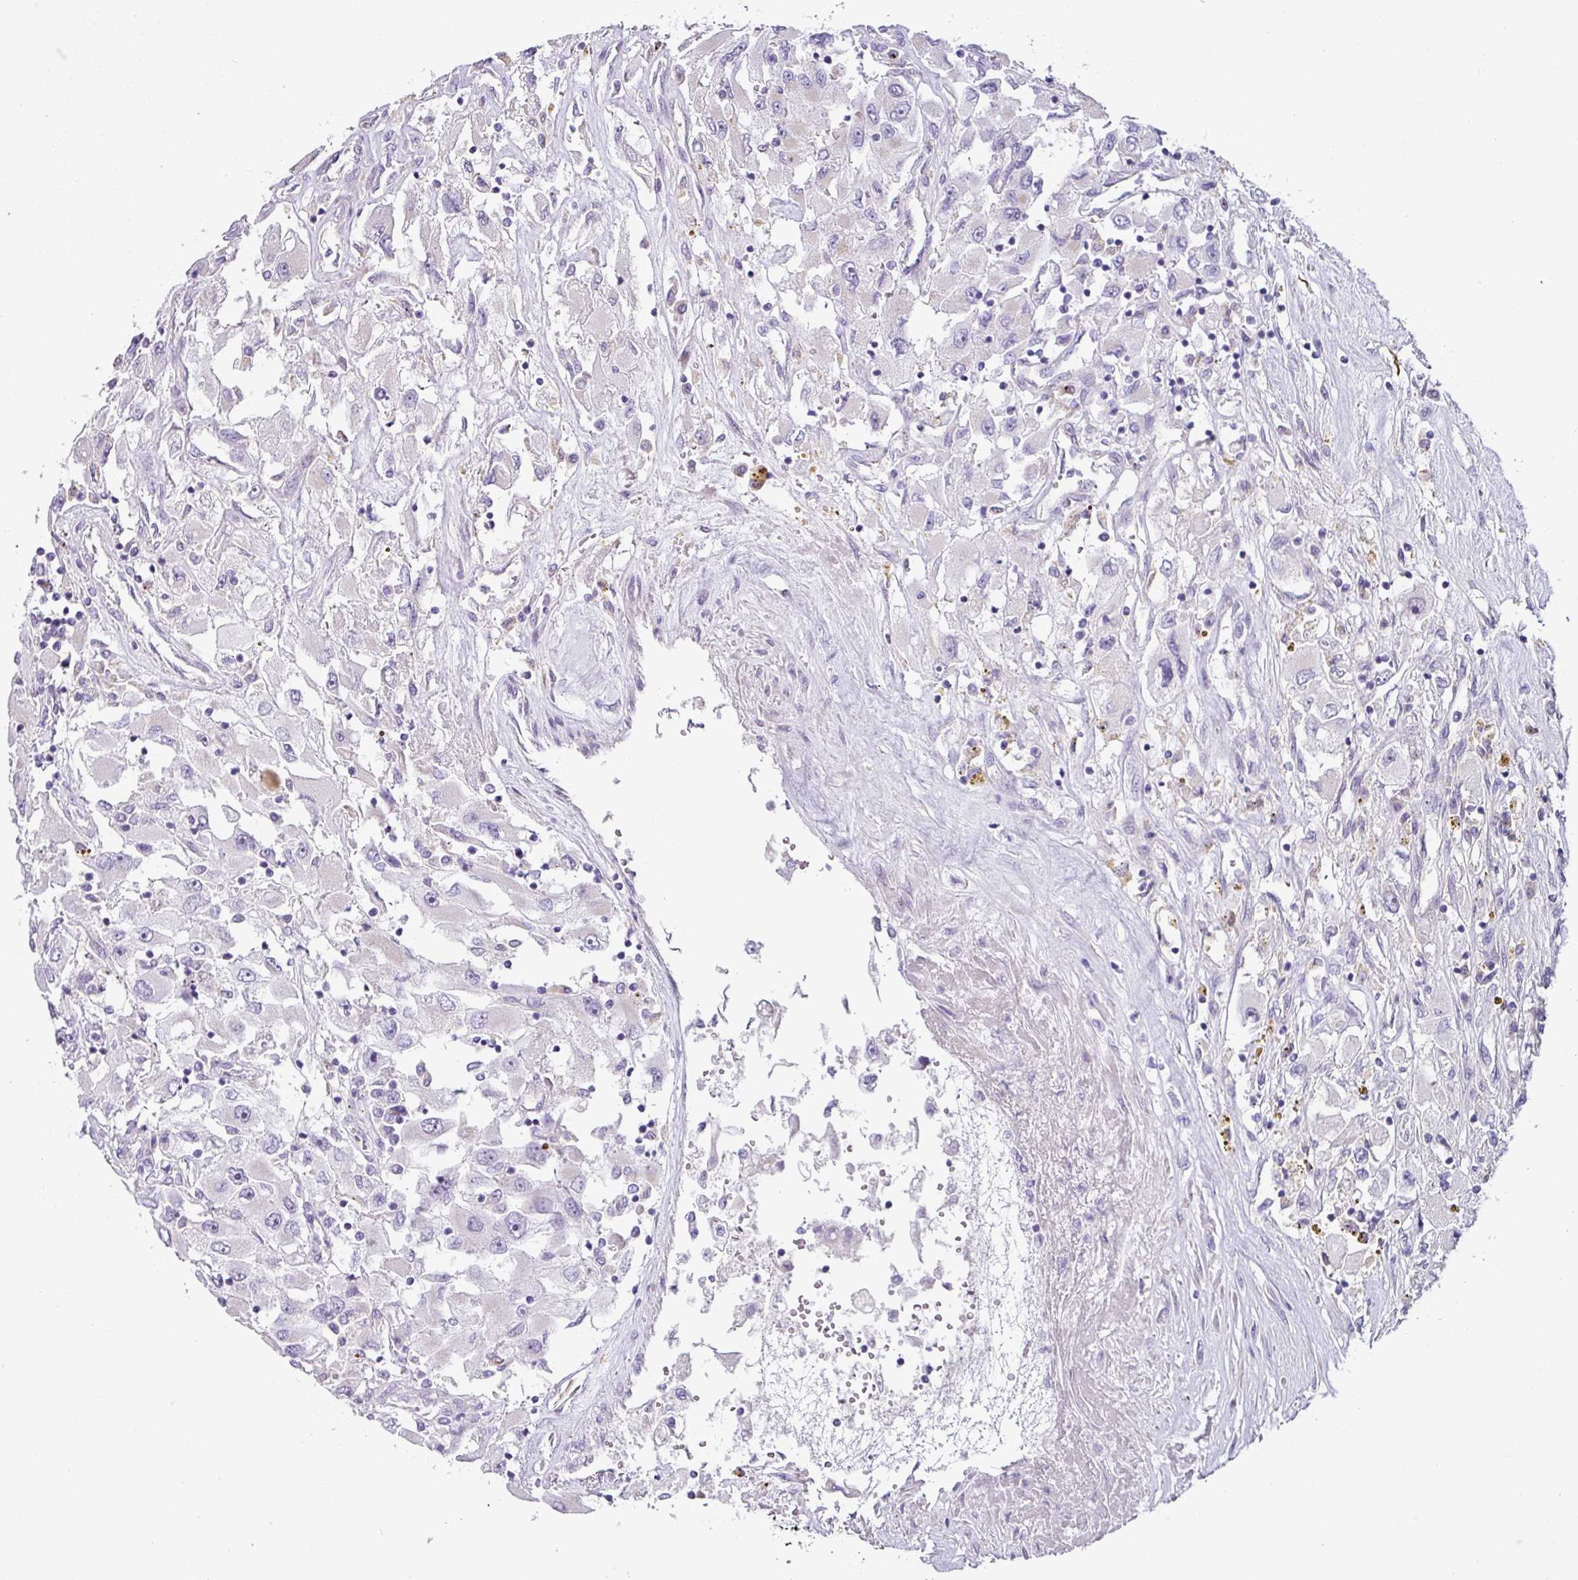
{"staining": {"intensity": "negative", "quantity": "none", "location": "none"}, "tissue": "renal cancer", "cell_type": "Tumor cells", "image_type": "cancer", "snomed": [{"axis": "morphology", "description": "Adenocarcinoma, NOS"}, {"axis": "topography", "description": "Kidney"}], "caption": "Renal adenocarcinoma stained for a protein using immunohistochemistry (IHC) displays no positivity tumor cells.", "gene": "RGS16", "patient": {"sex": "female", "age": 52}}